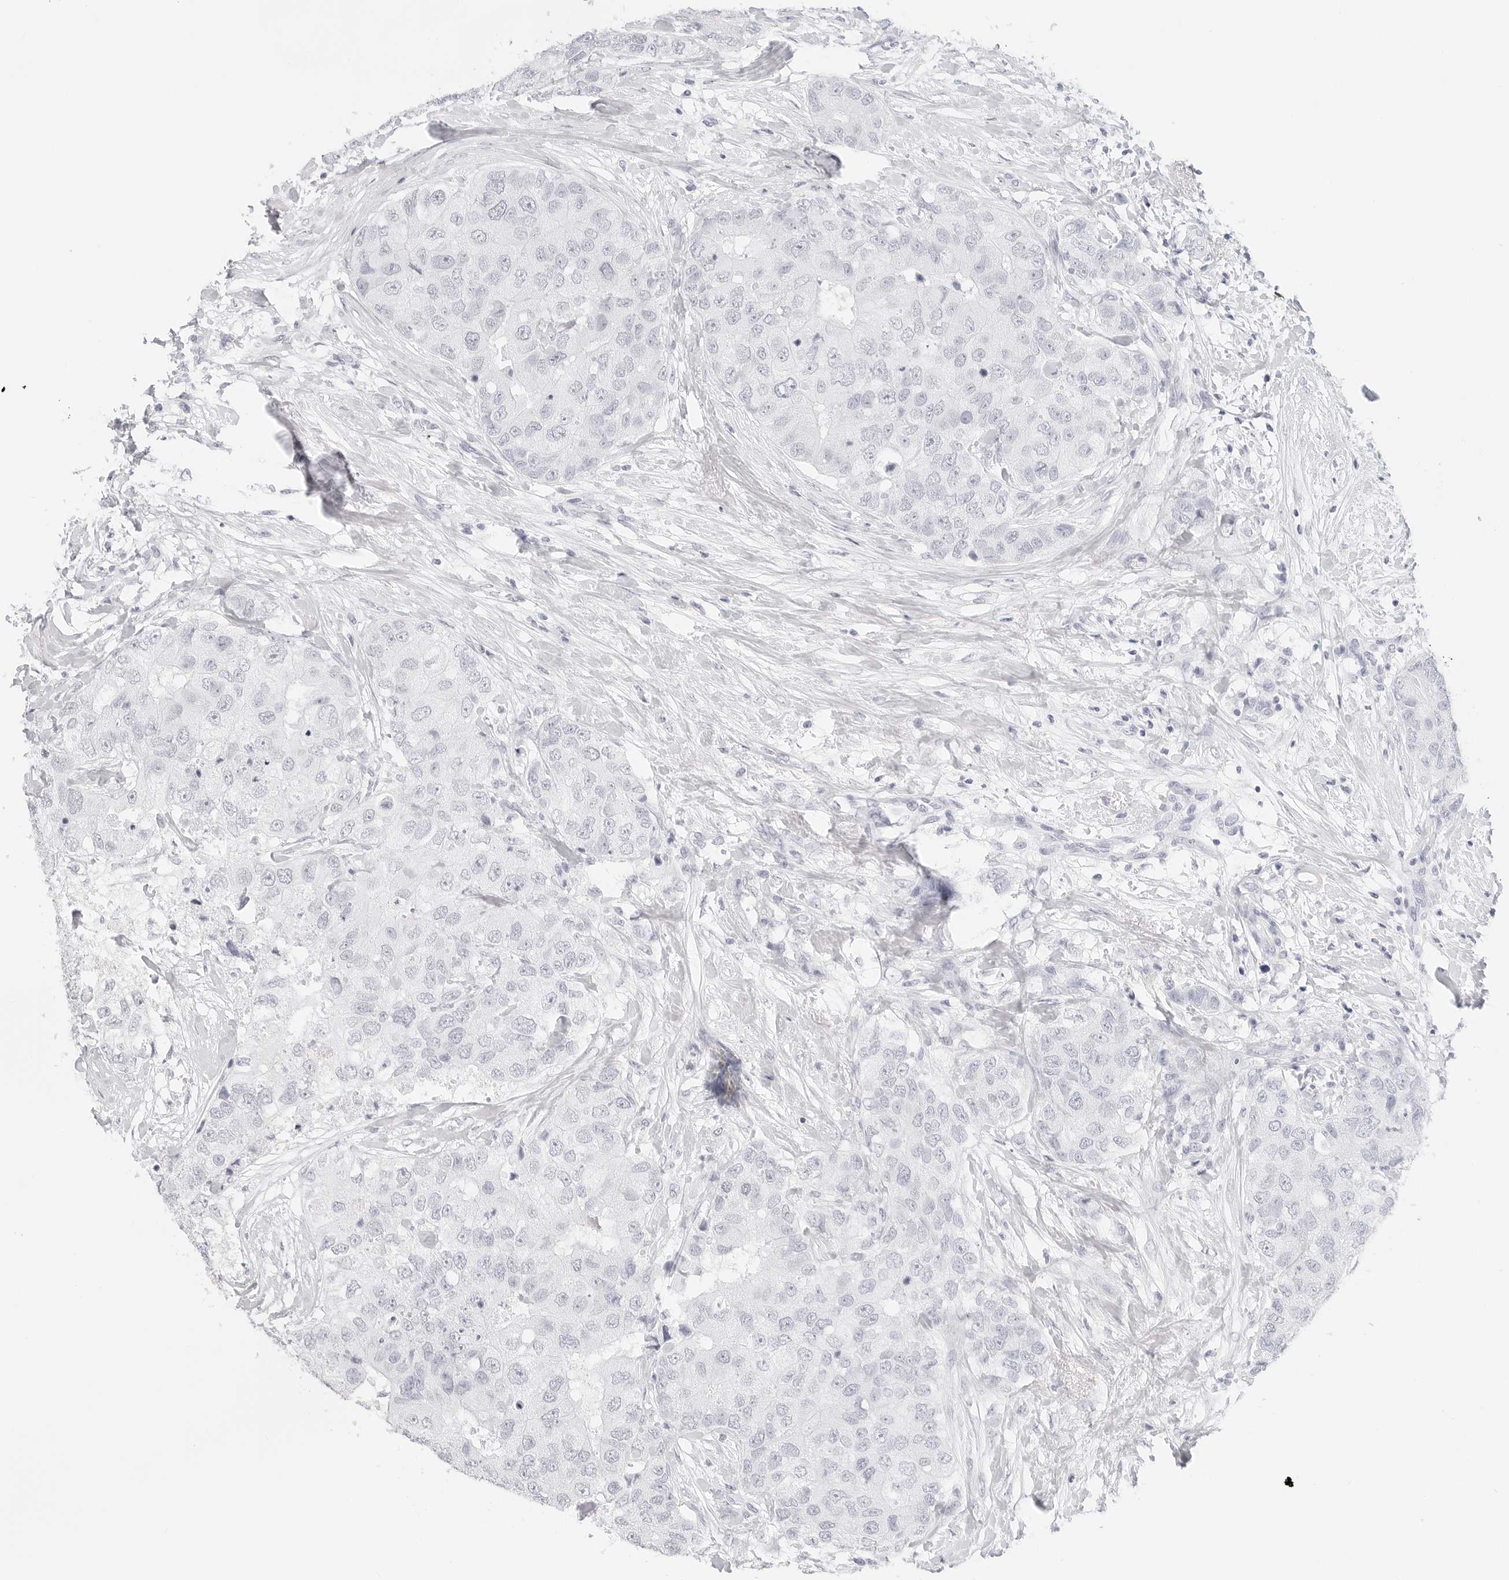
{"staining": {"intensity": "negative", "quantity": "none", "location": "none"}, "tissue": "breast cancer", "cell_type": "Tumor cells", "image_type": "cancer", "snomed": [{"axis": "morphology", "description": "Duct carcinoma"}, {"axis": "topography", "description": "Breast"}], "caption": "The histopathology image displays no significant expression in tumor cells of breast cancer.", "gene": "TFF2", "patient": {"sex": "female", "age": 62}}